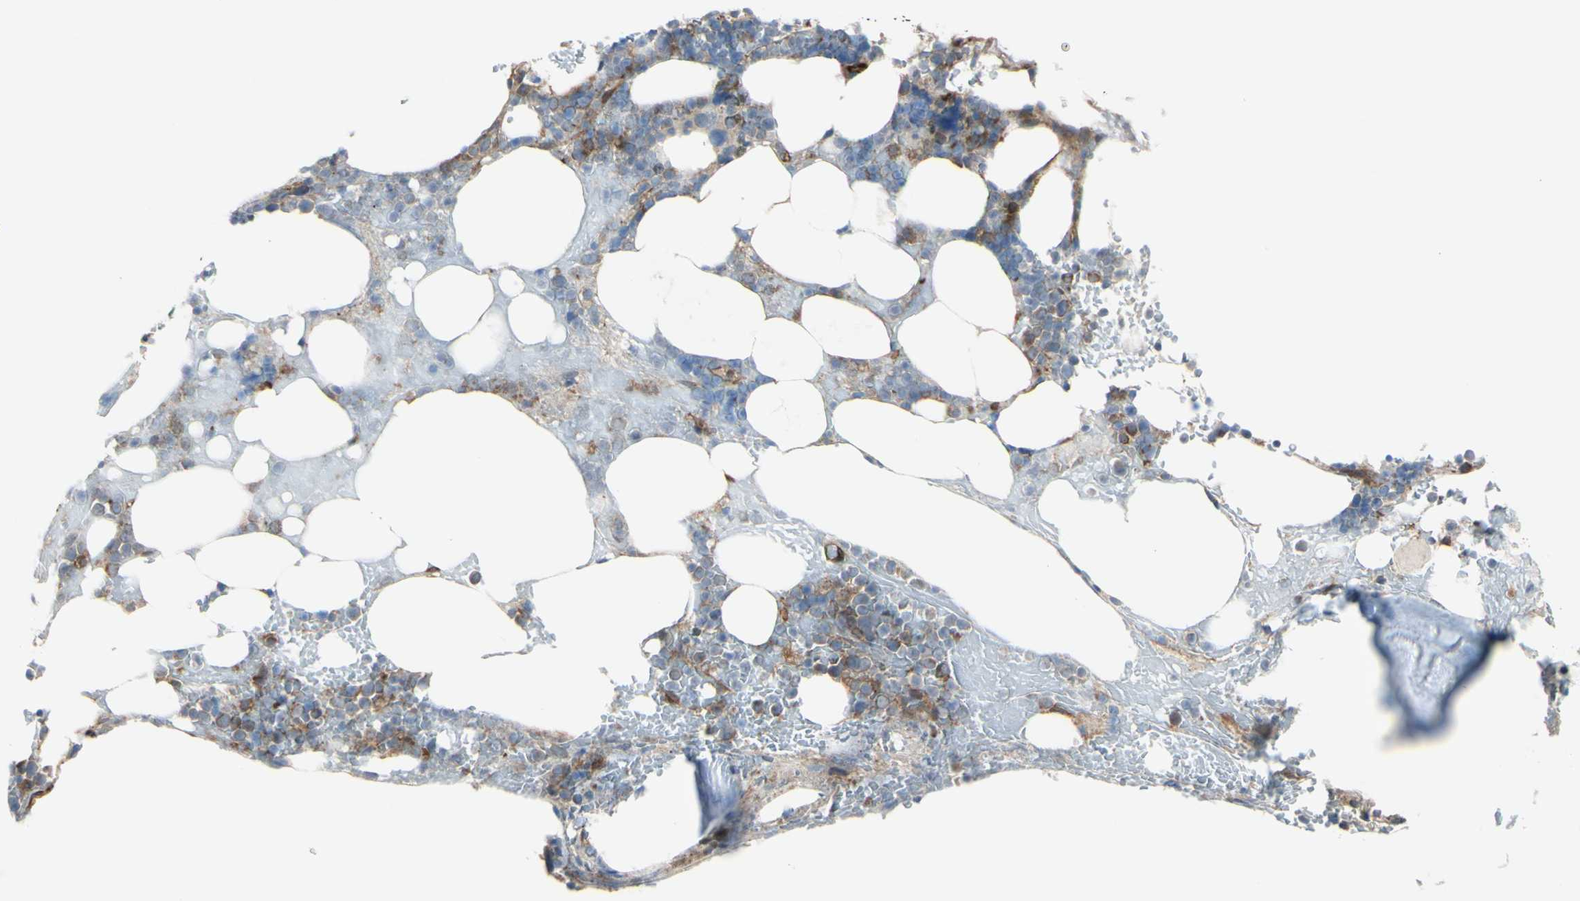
{"staining": {"intensity": "weak", "quantity": "25%-75%", "location": "cytoplasmic/membranous"}, "tissue": "bone marrow", "cell_type": "Hematopoietic cells", "image_type": "normal", "snomed": [{"axis": "morphology", "description": "Normal tissue, NOS"}, {"axis": "topography", "description": "Bone marrow"}], "caption": "Protein staining of normal bone marrow exhibits weak cytoplasmic/membranous expression in approximately 25%-75% of hematopoietic cells.", "gene": "IGSF9B", "patient": {"sex": "female", "age": 73}}